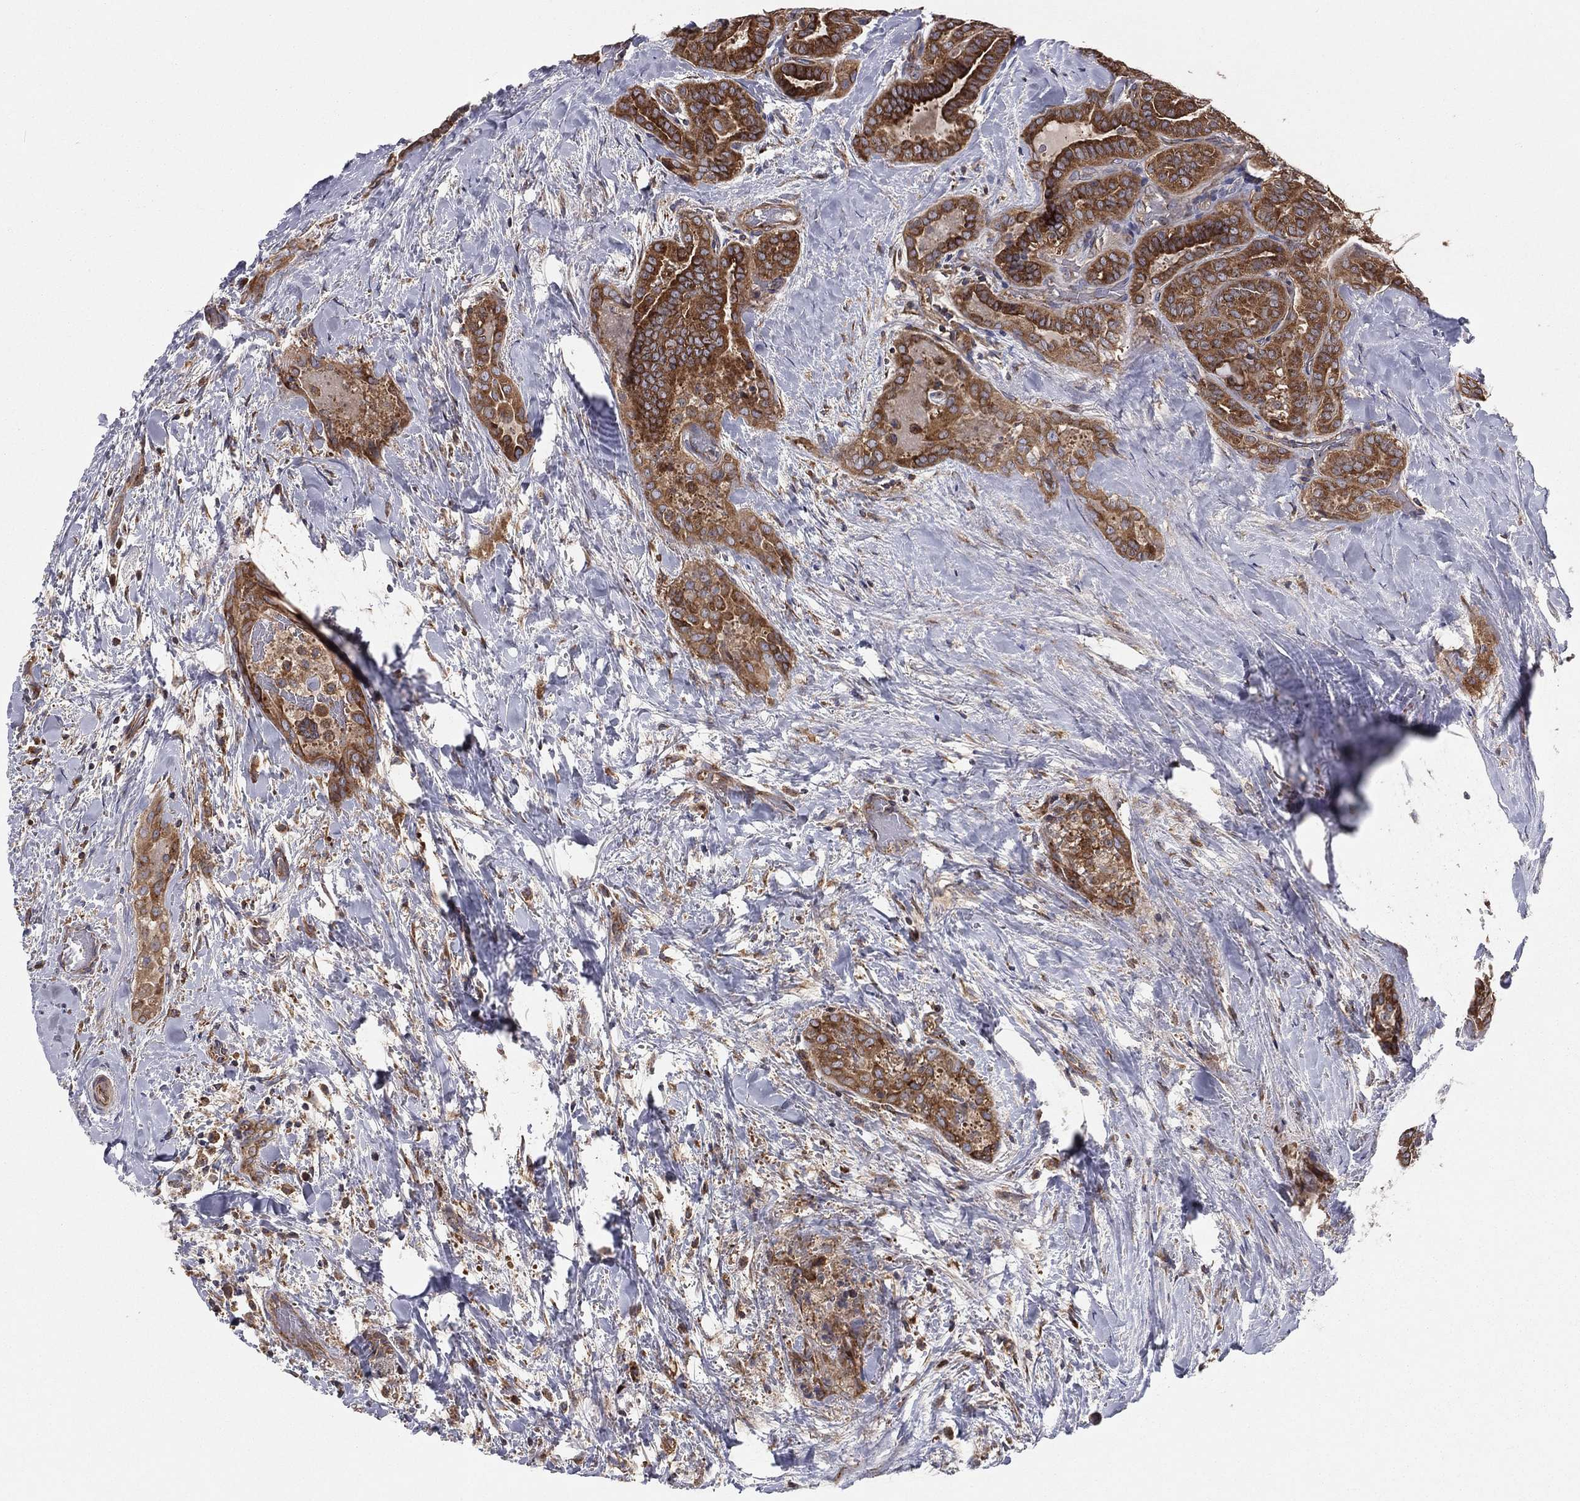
{"staining": {"intensity": "strong", "quantity": ">75%", "location": "cytoplasmic/membranous"}, "tissue": "thyroid cancer", "cell_type": "Tumor cells", "image_type": "cancer", "snomed": [{"axis": "morphology", "description": "Papillary adenocarcinoma, NOS"}, {"axis": "topography", "description": "Thyroid gland"}], "caption": "Protein analysis of thyroid cancer (papillary adenocarcinoma) tissue exhibits strong cytoplasmic/membranous staining in approximately >75% of tumor cells.", "gene": "EIF2B5", "patient": {"sex": "female", "age": 39}}